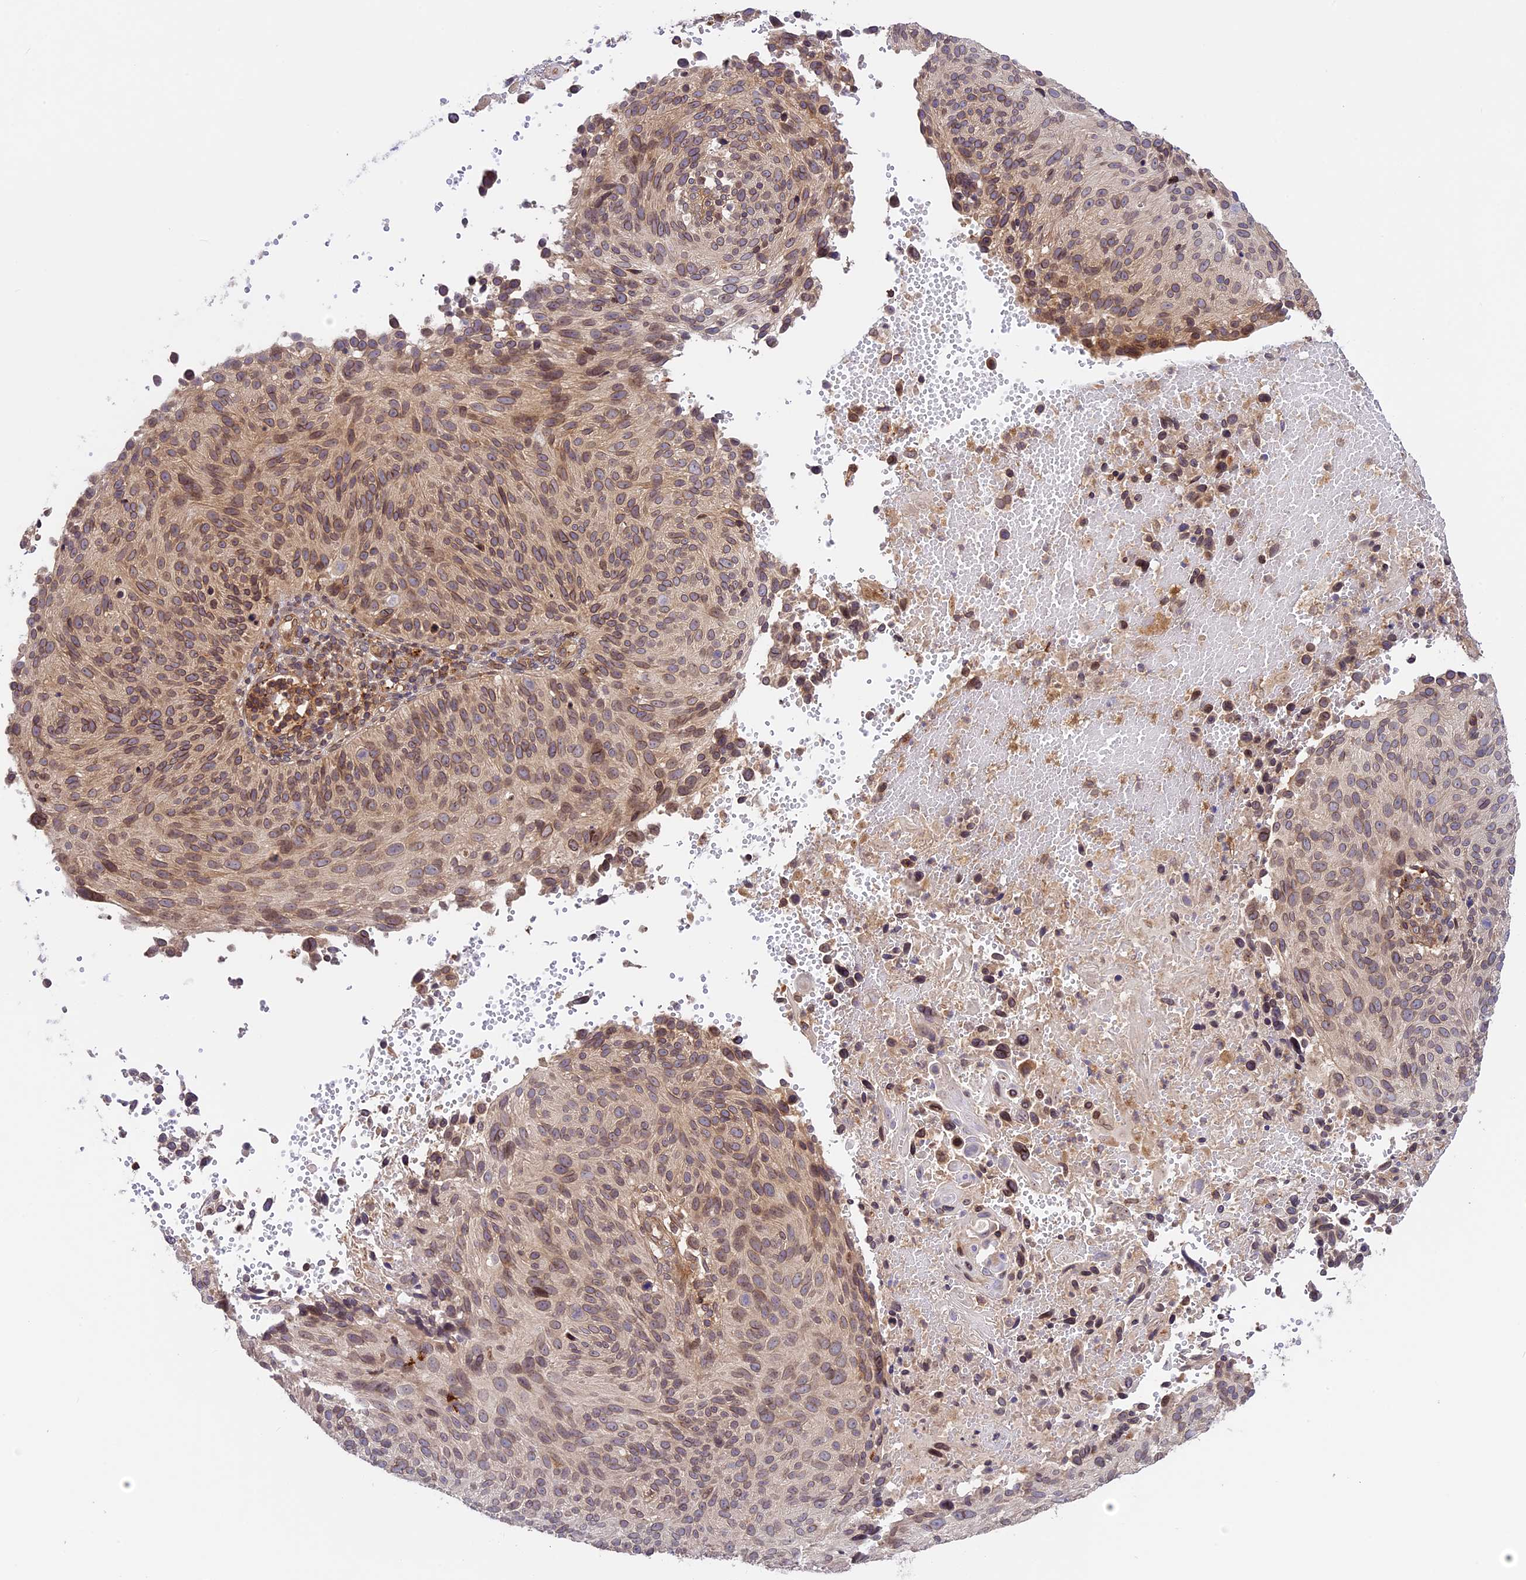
{"staining": {"intensity": "moderate", "quantity": "25%-75%", "location": "cytoplasmic/membranous,nuclear"}, "tissue": "cervical cancer", "cell_type": "Tumor cells", "image_type": "cancer", "snomed": [{"axis": "morphology", "description": "Squamous cell carcinoma, NOS"}, {"axis": "topography", "description": "Cervix"}], "caption": "DAB immunohistochemical staining of human cervical cancer (squamous cell carcinoma) reveals moderate cytoplasmic/membranous and nuclear protein staining in about 25%-75% of tumor cells.", "gene": "DGKH", "patient": {"sex": "female", "age": 74}}